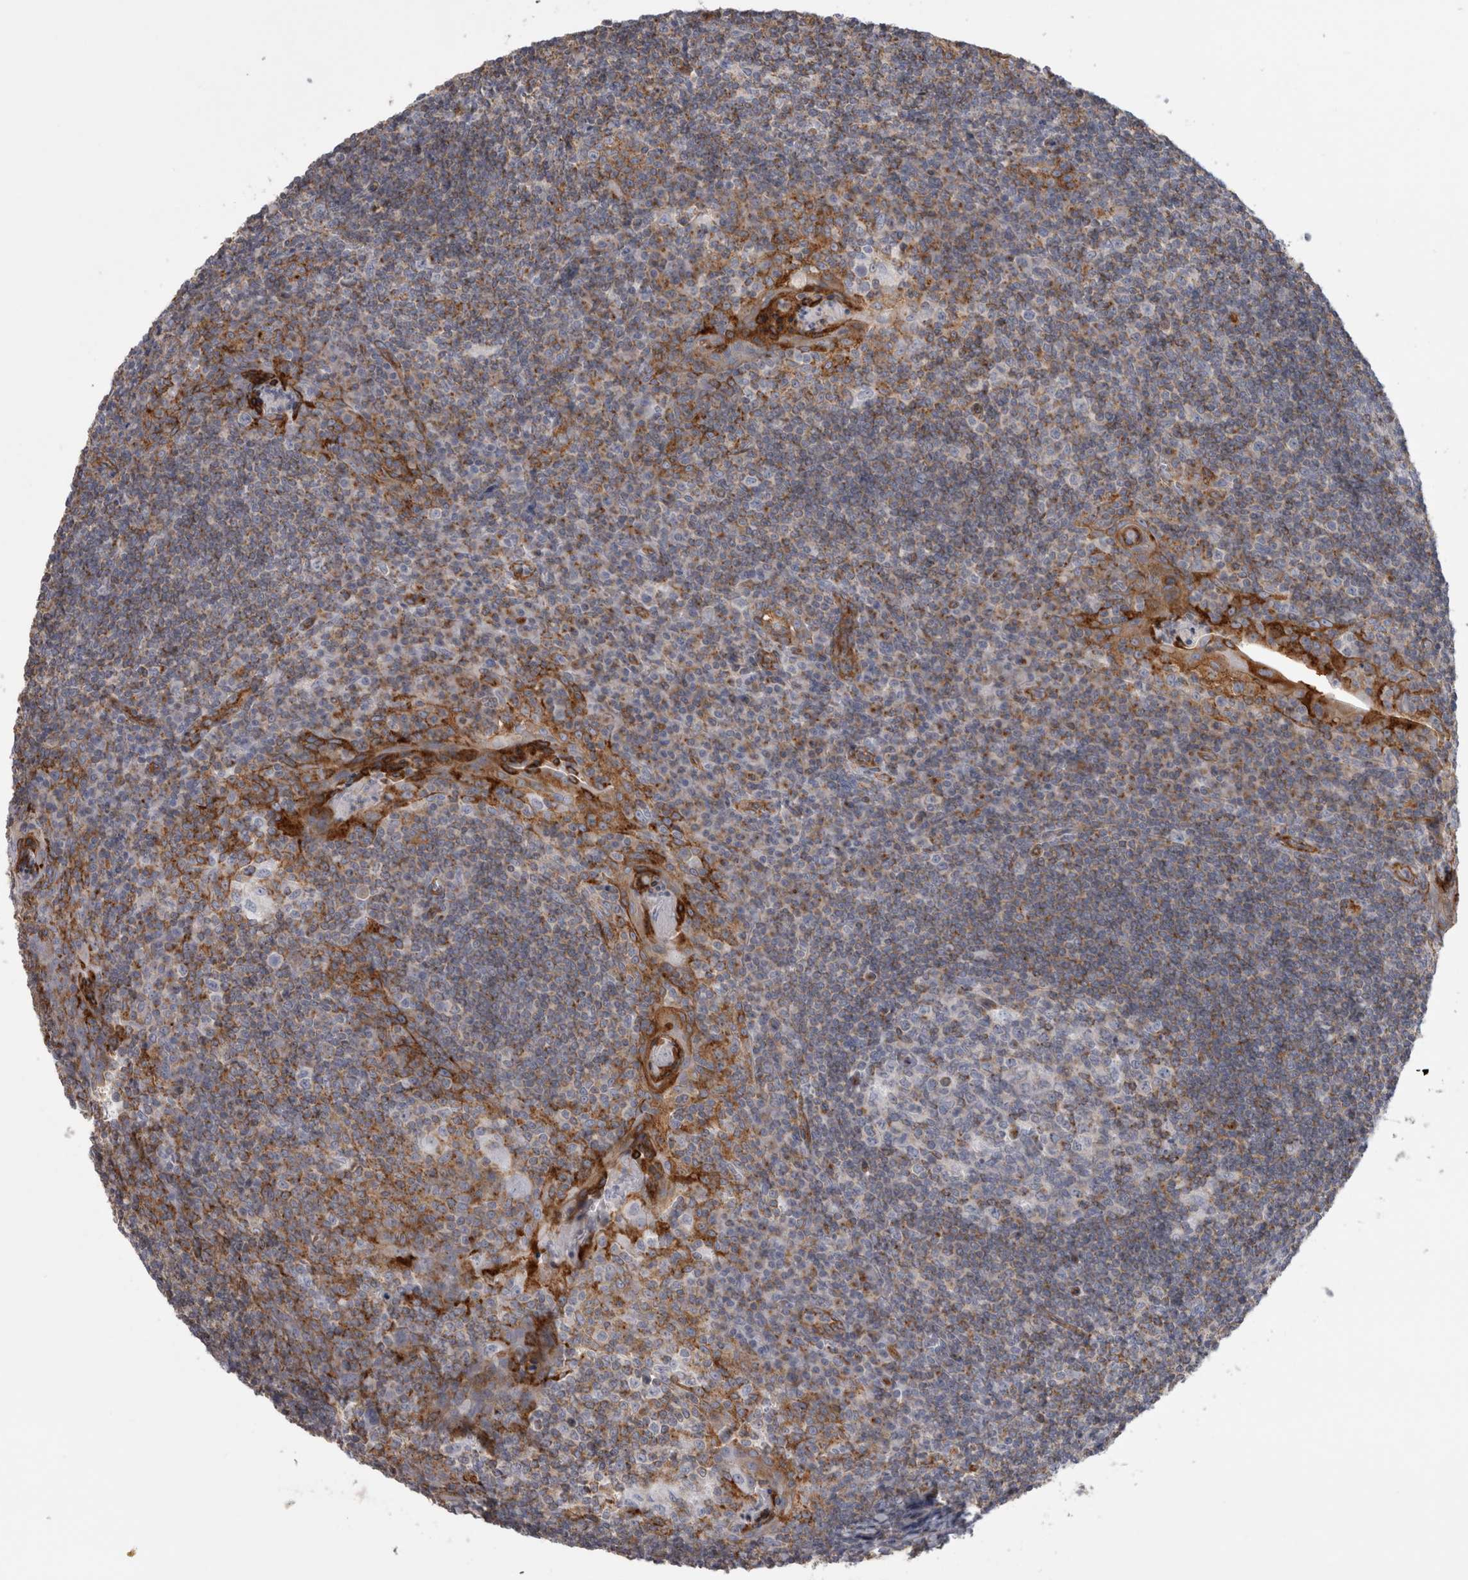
{"staining": {"intensity": "moderate", "quantity": "<25%", "location": "cytoplasmic/membranous"}, "tissue": "tonsil", "cell_type": "Germinal center cells", "image_type": "normal", "snomed": [{"axis": "morphology", "description": "Normal tissue, NOS"}, {"axis": "topography", "description": "Tonsil"}], "caption": "IHC micrograph of normal human tonsil stained for a protein (brown), which exhibits low levels of moderate cytoplasmic/membranous staining in approximately <25% of germinal center cells.", "gene": "ATXN3L", "patient": {"sex": "male", "age": 37}}